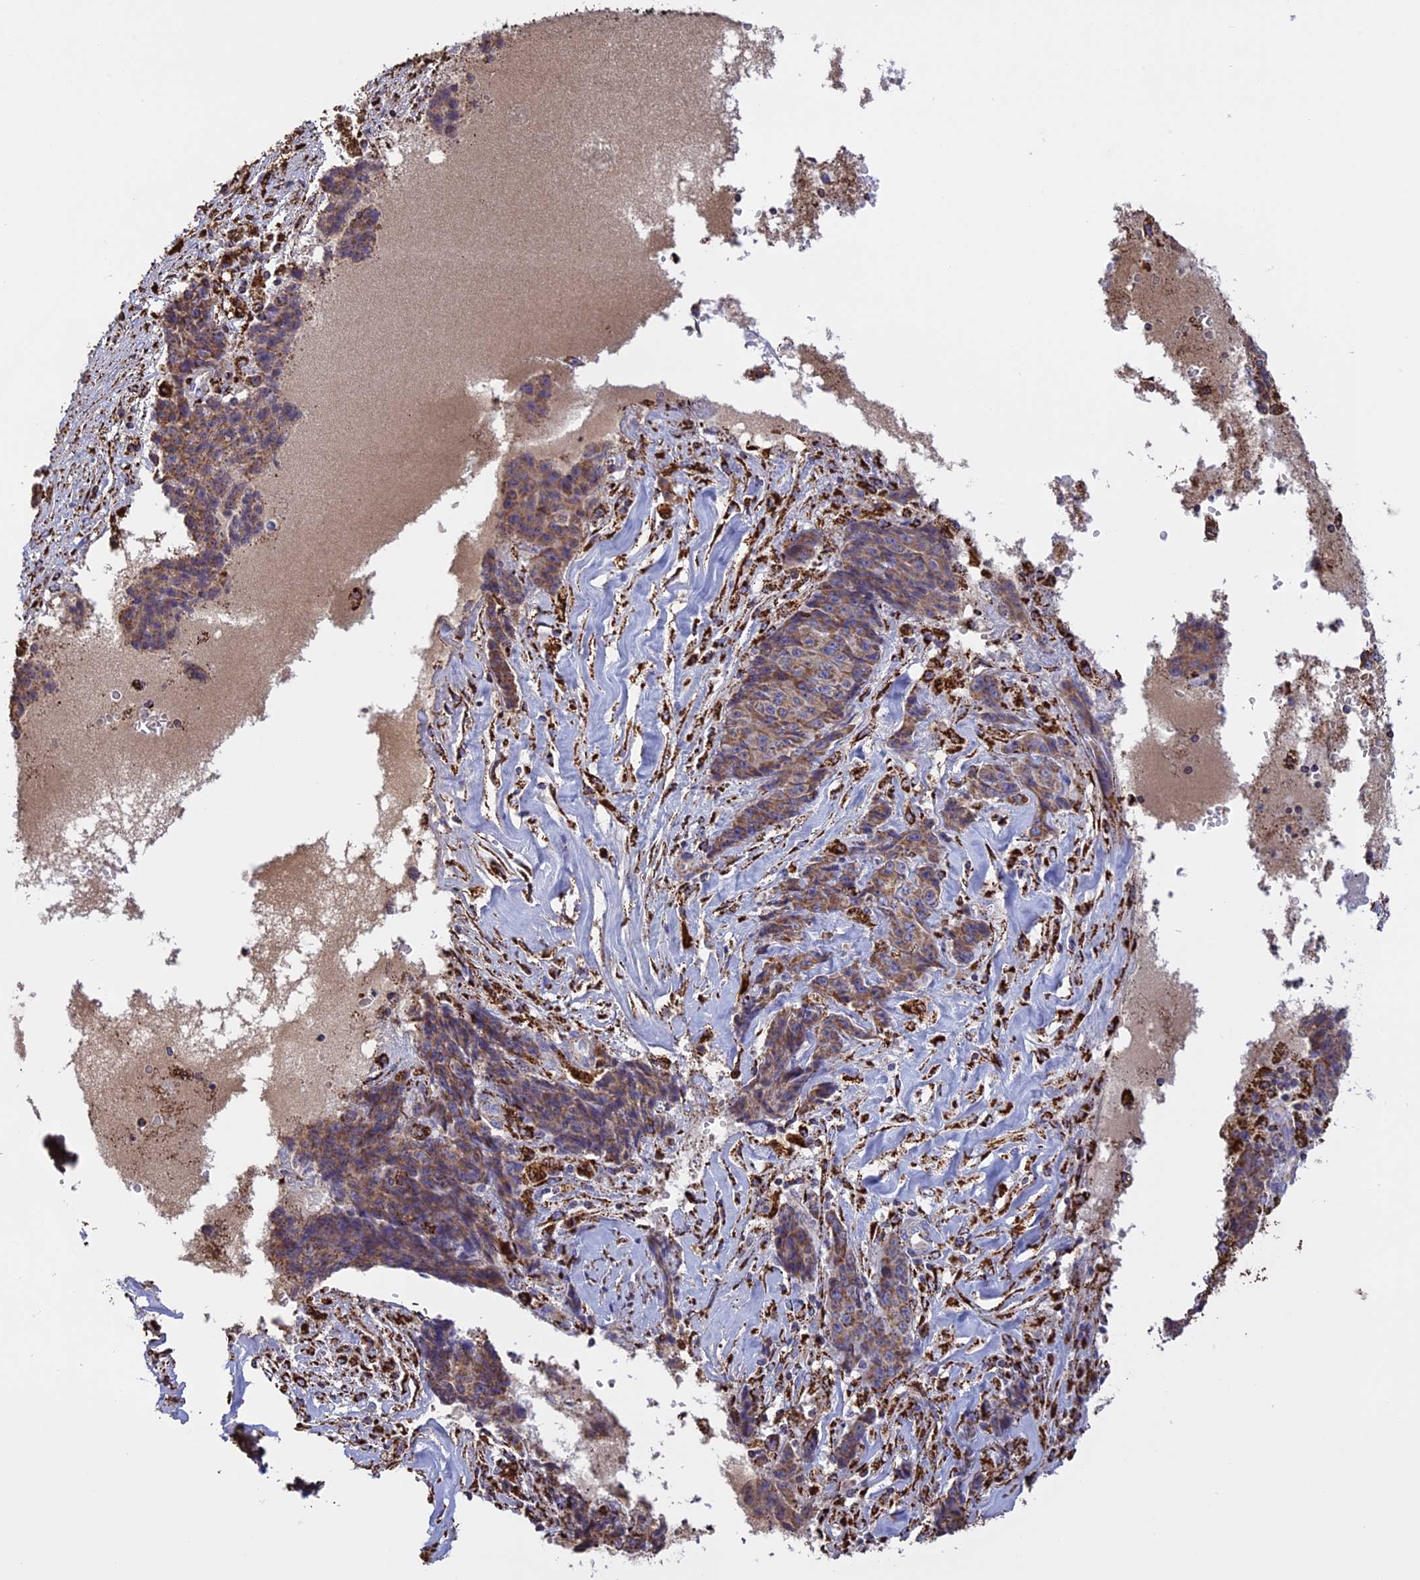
{"staining": {"intensity": "weak", "quantity": ">75%", "location": "cytoplasmic/membranous"}, "tissue": "ovarian cancer", "cell_type": "Tumor cells", "image_type": "cancer", "snomed": [{"axis": "morphology", "description": "Carcinoma, endometroid"}, {"axis": "topography", "description": "Ovary"}], "caption": "Weak cytoplasmic/membranous staining is identified in approximately >75% of tumor cells in ovarian cancer (endometroid carcinoma). Using DAB (3,3'-diaminobenzidine) (brown) and hematoxylin (blue) stains, captured at high magnification using brightfield microscopy.", "gene": "KCNG1", "patient": {"sex": "female", "age": 42}}